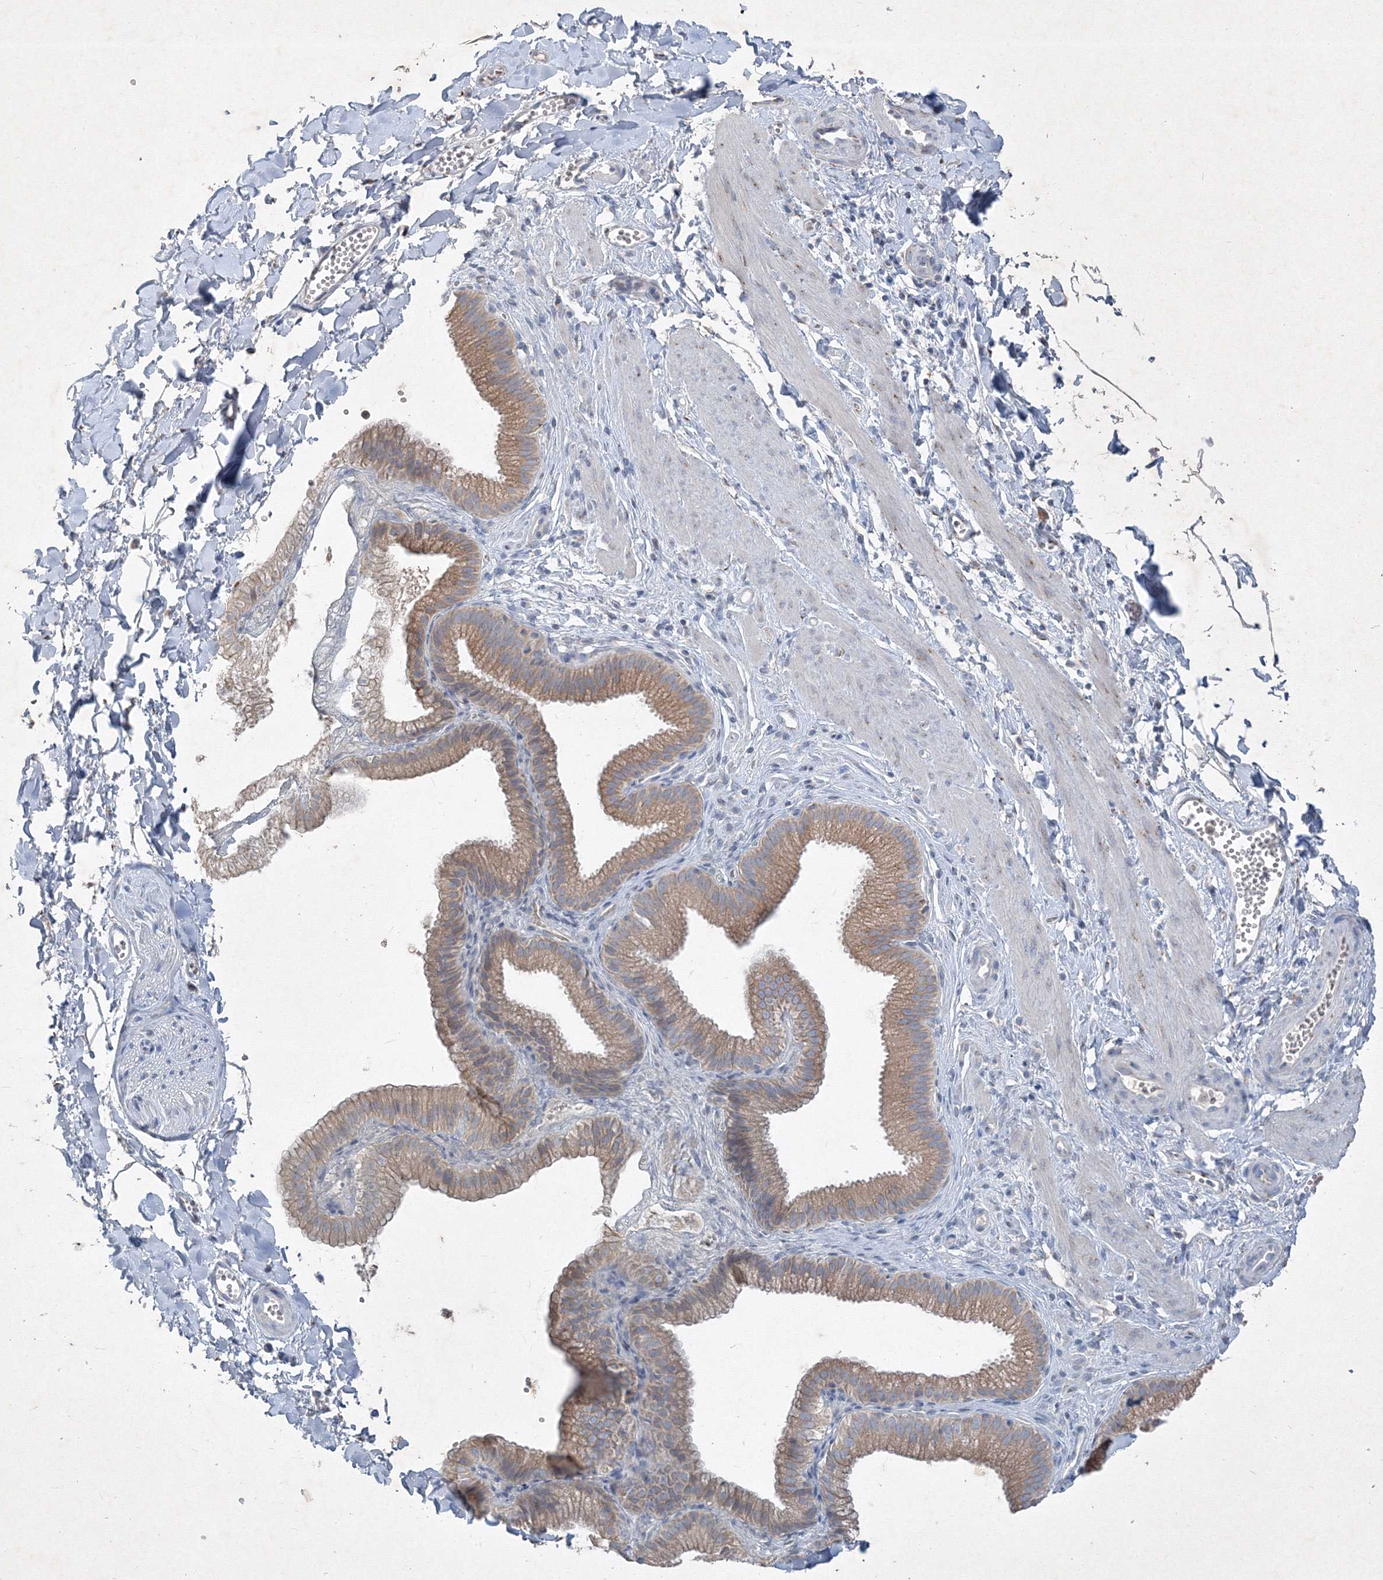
{"staining": {"intensity": "negative", "quantity": "none", "location": "none"}, "tissue": "adipose tissue", "cell_type": "Adipocytes", "image_type": "normal", "snomed": [{"axis": "morphology", "description": "Normal tissue, NOS"}, {"axis": "topography", "description": "Gallbladder"}, {"axis": "topography", "description": "Peripheral nerve tissue"}], "caption": "Micrograph shows no significant protein positivity in adipocytes of benign adipose tissue. (DAB (3,3'-diaminobenzidine) immunohistochemistry visualized using brightfield microscopy, high magnification).", "gene": "IFNAR1", "patient": {"sex": "male", "age": 38}}